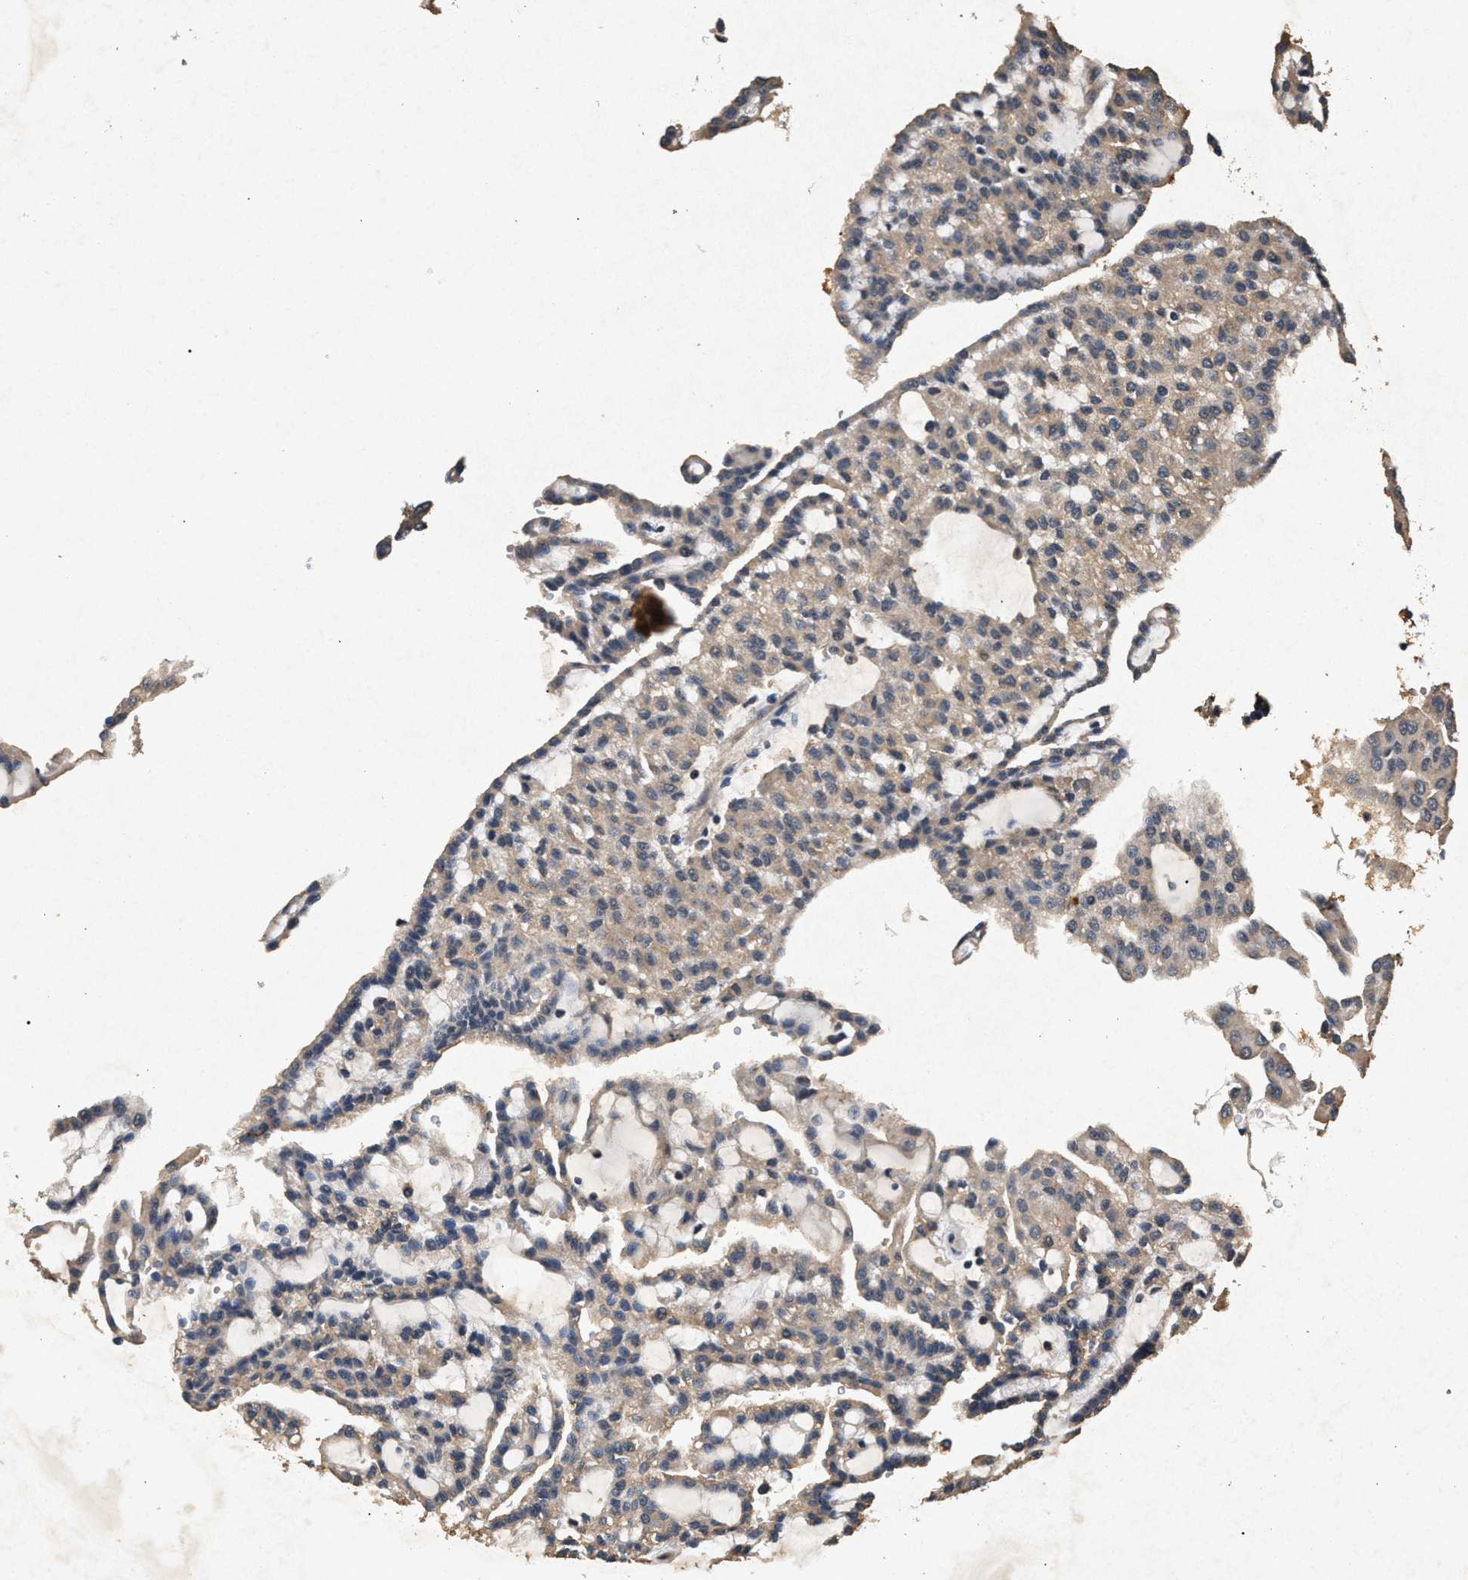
{"staining": {"intensity": "weak", "quantity": "25%-75%", "location": "cytoplasmic/membranous"}, "tissue": "renal cancer", "cell_type": "Tumor cells", "image_type": "cancer", "snomed": [{"axis": "morphology", "description": "Adenocarcinoma, NOS"}, {"axis": "topography", "description": "Kidney"}], "caption": "Immunohistochemical staining of human adenocarcinoma (renal) exhibits low levels of weak cytoplasmic/membranous protein staining in about 25%-75% of tumor cells.", "gene": "PPP1CC", "patient": {"sex": "male", "age": 63}}